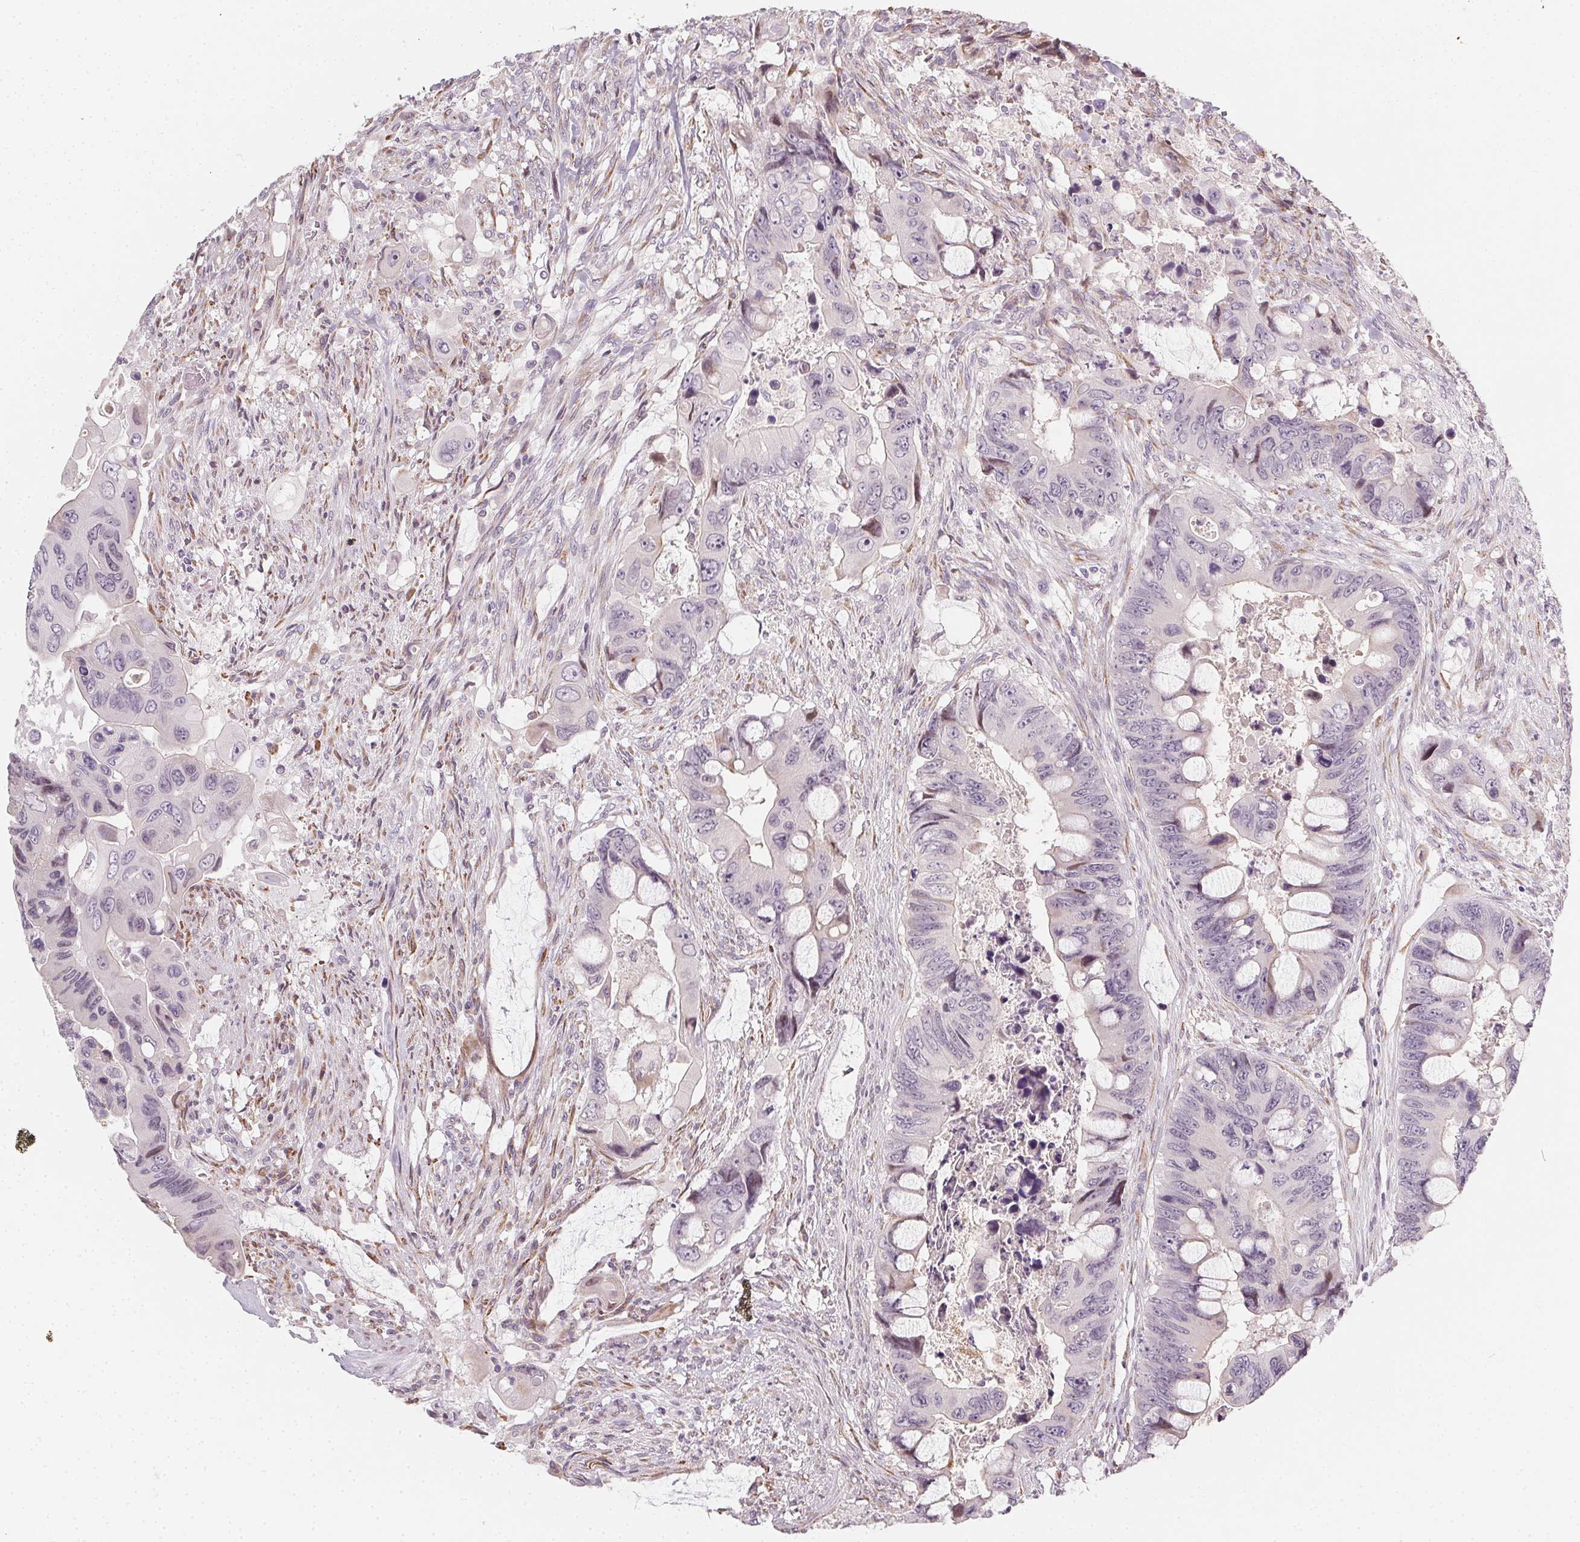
{"staining": {"intensity": "negative", "quantity": "none", "location": "none"}, "tissue": "colorectal cancer", "cell_type": "Tumor cells", "image_type": "cancer", "snomed": [{"axis": "morphology", "description": "Adenocarcinoma, NOS"}, {"axis": "topography", "description": "Rectum"}], "caption": "A histopathology image of colorectal adenocarcinoma stained for a protein displays no brown staining in tumor cells.", "gene": "CCDC96", "patient": {"sex": "male", "age": 63}}